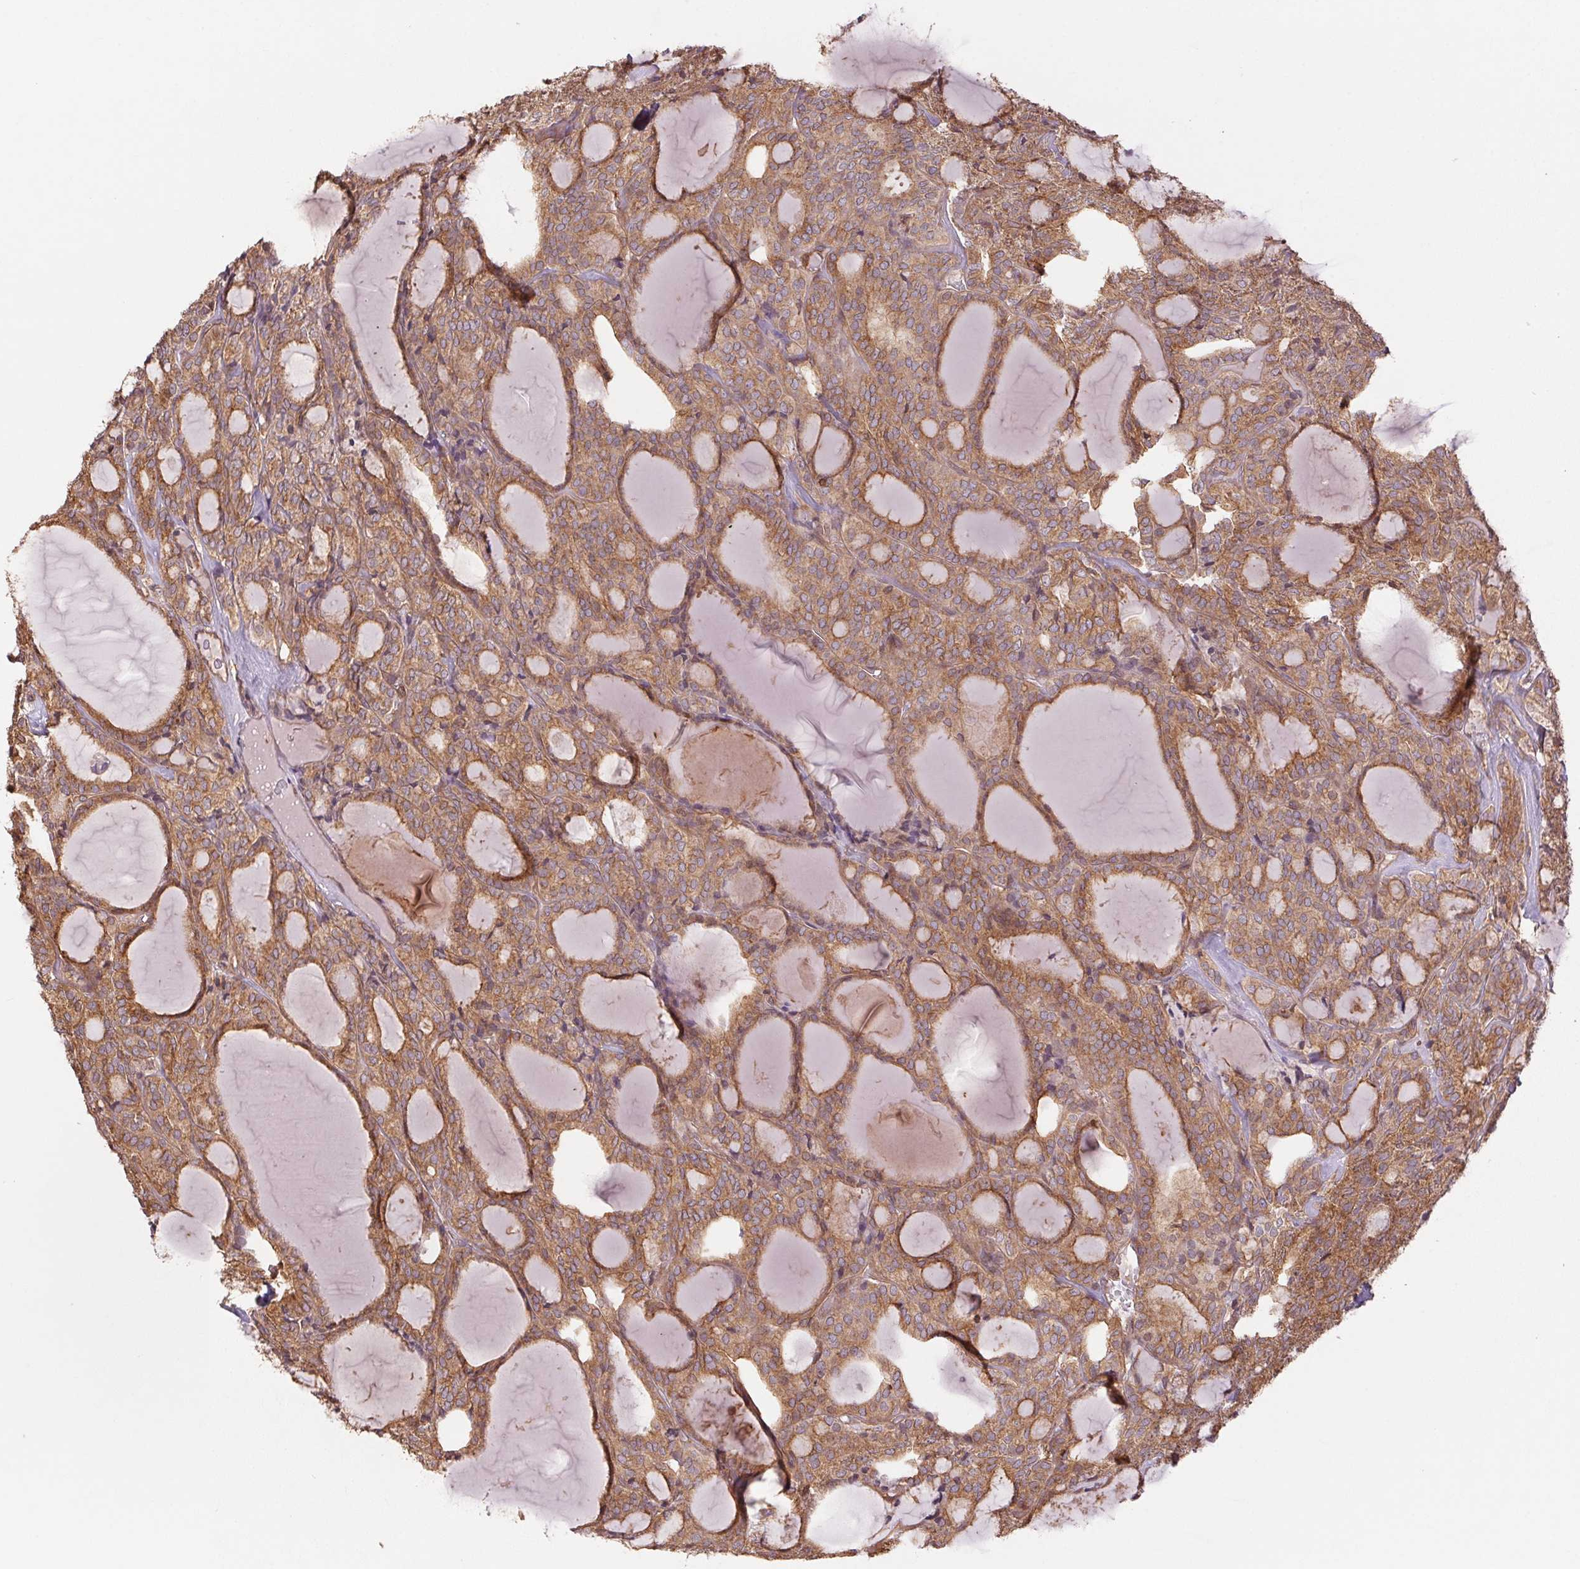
{"staining": {"intensity": "moderate", "quantity": ">75%", "location": "cytoplasmic/membranous"}, "tissue": "thyroid cancer", "cell_type": "Tumor cells", "image_type": "cancer", "snomed": [{"axis": "morphology", "description": "Follicular adenoma carcinoma, NOS"}, {"axis": "topography", "description": "Thyroid gland"}], "caption": "Brown immunohistochemical staining in human thyroid follicular adenoma carcinoma exhibits moderate cytoplasmic/membranous positivity in approximately >75% of tumor cells. (DAB IHC with brightfield microscopy, high magnification).", "gene": "TUBA3D", "patient": {"sex": "male", "age": 74}}